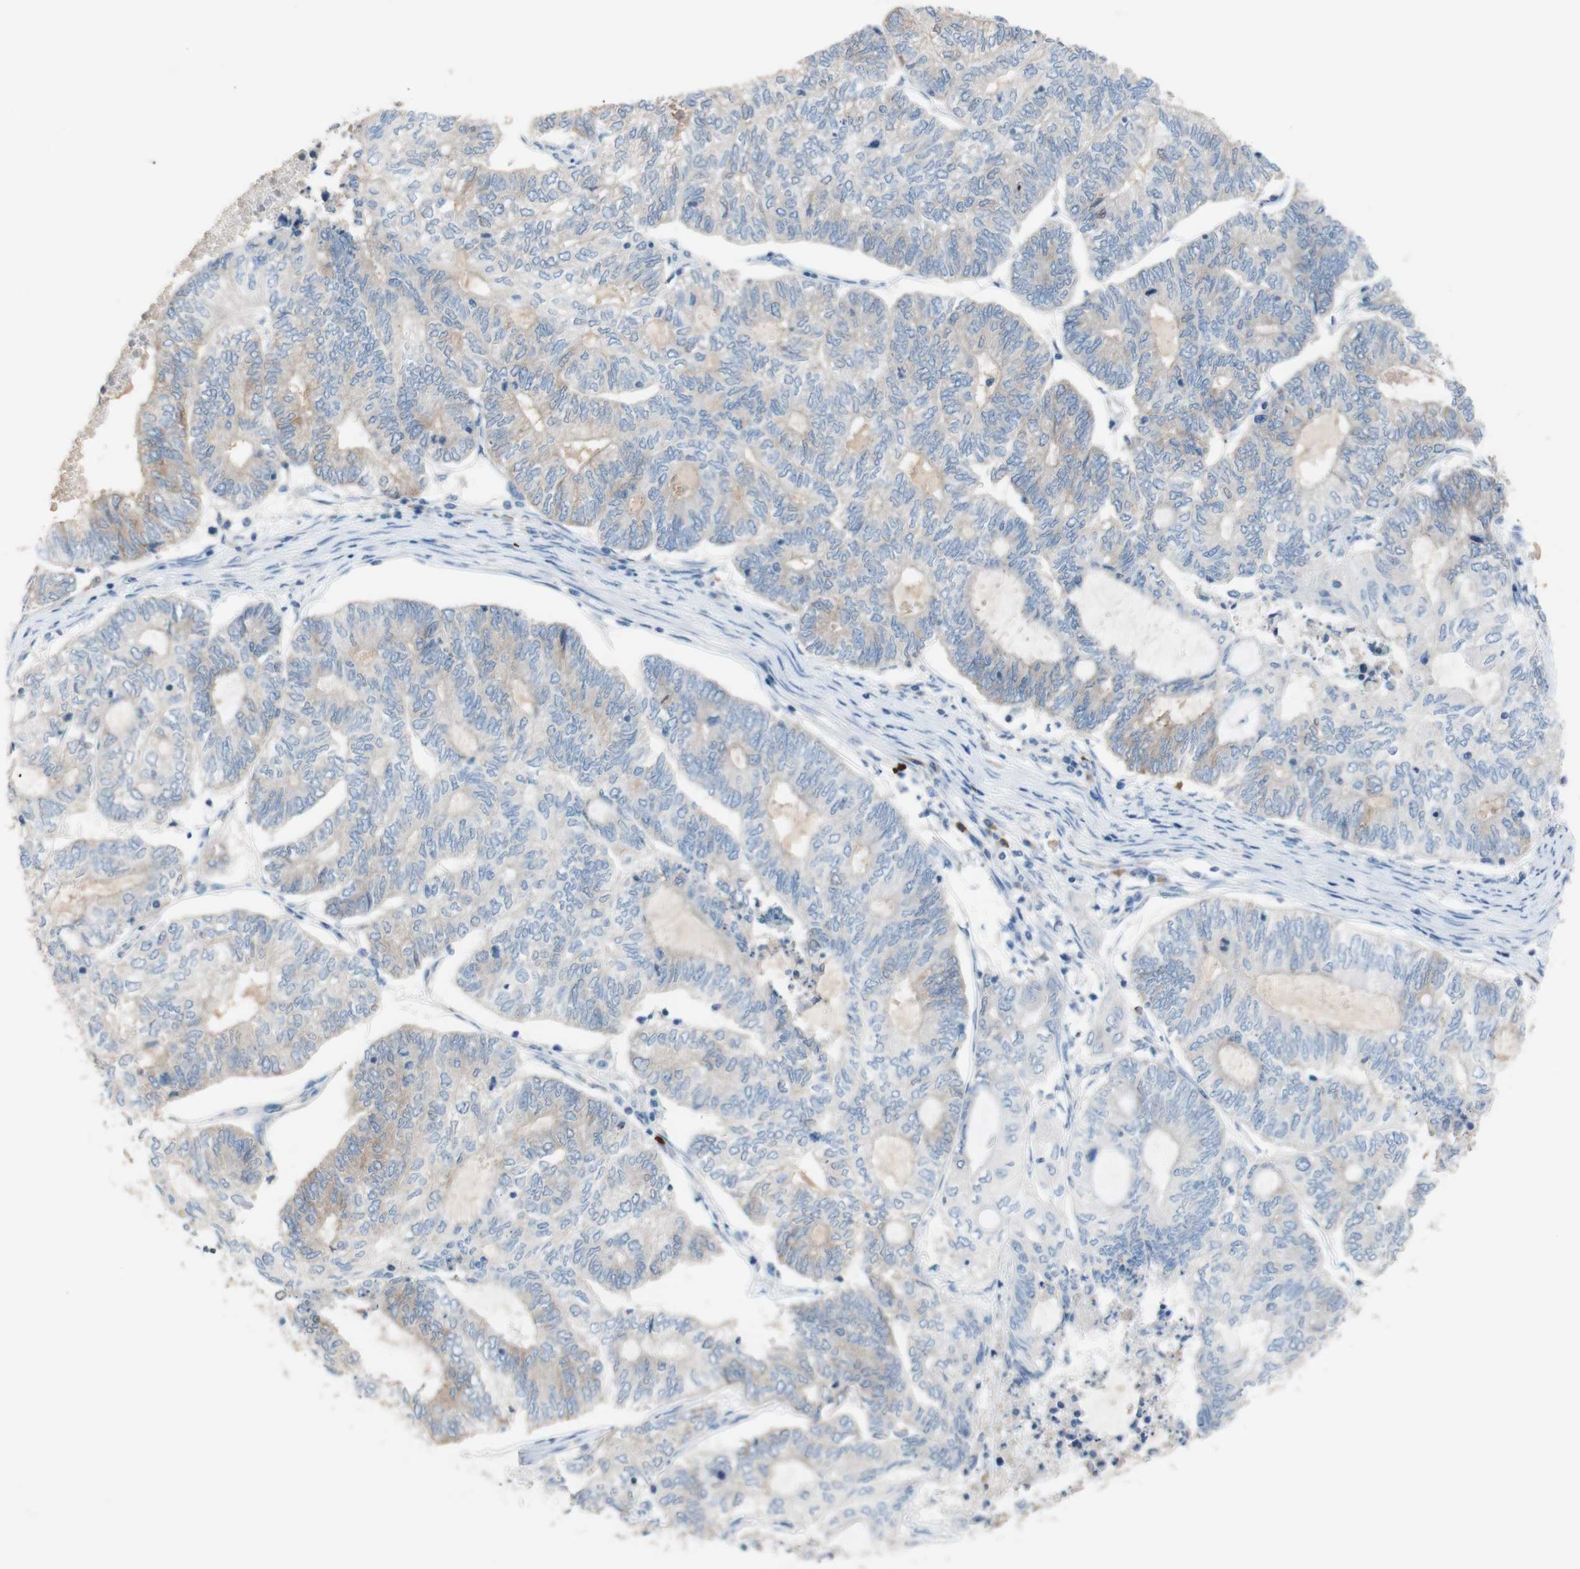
{"staining": {"intensity": "weak", "quantity": ">75%", "location": "cytoplasmic/membranous"}, "tissue": "endometrial cancer", "cell_type": "Tumor cells", "image_type": "cancer", "snomed": [{"axis": "morphology", "description": "Adenocarcinoma, NOS"}, {"axis": "topography", "description": "Uterus"}, {"axis": "topography", "description": "Endometrium"}], "caption": "Immunohistochemical staining of endometrial cancer (adenocarcinoma) exhibits low levels of weak cytoplasmic/membranous staining in about >75% of tumor cells.", "gene": "PACSIN1", "patient": {"sex": "female", "age": 70}}